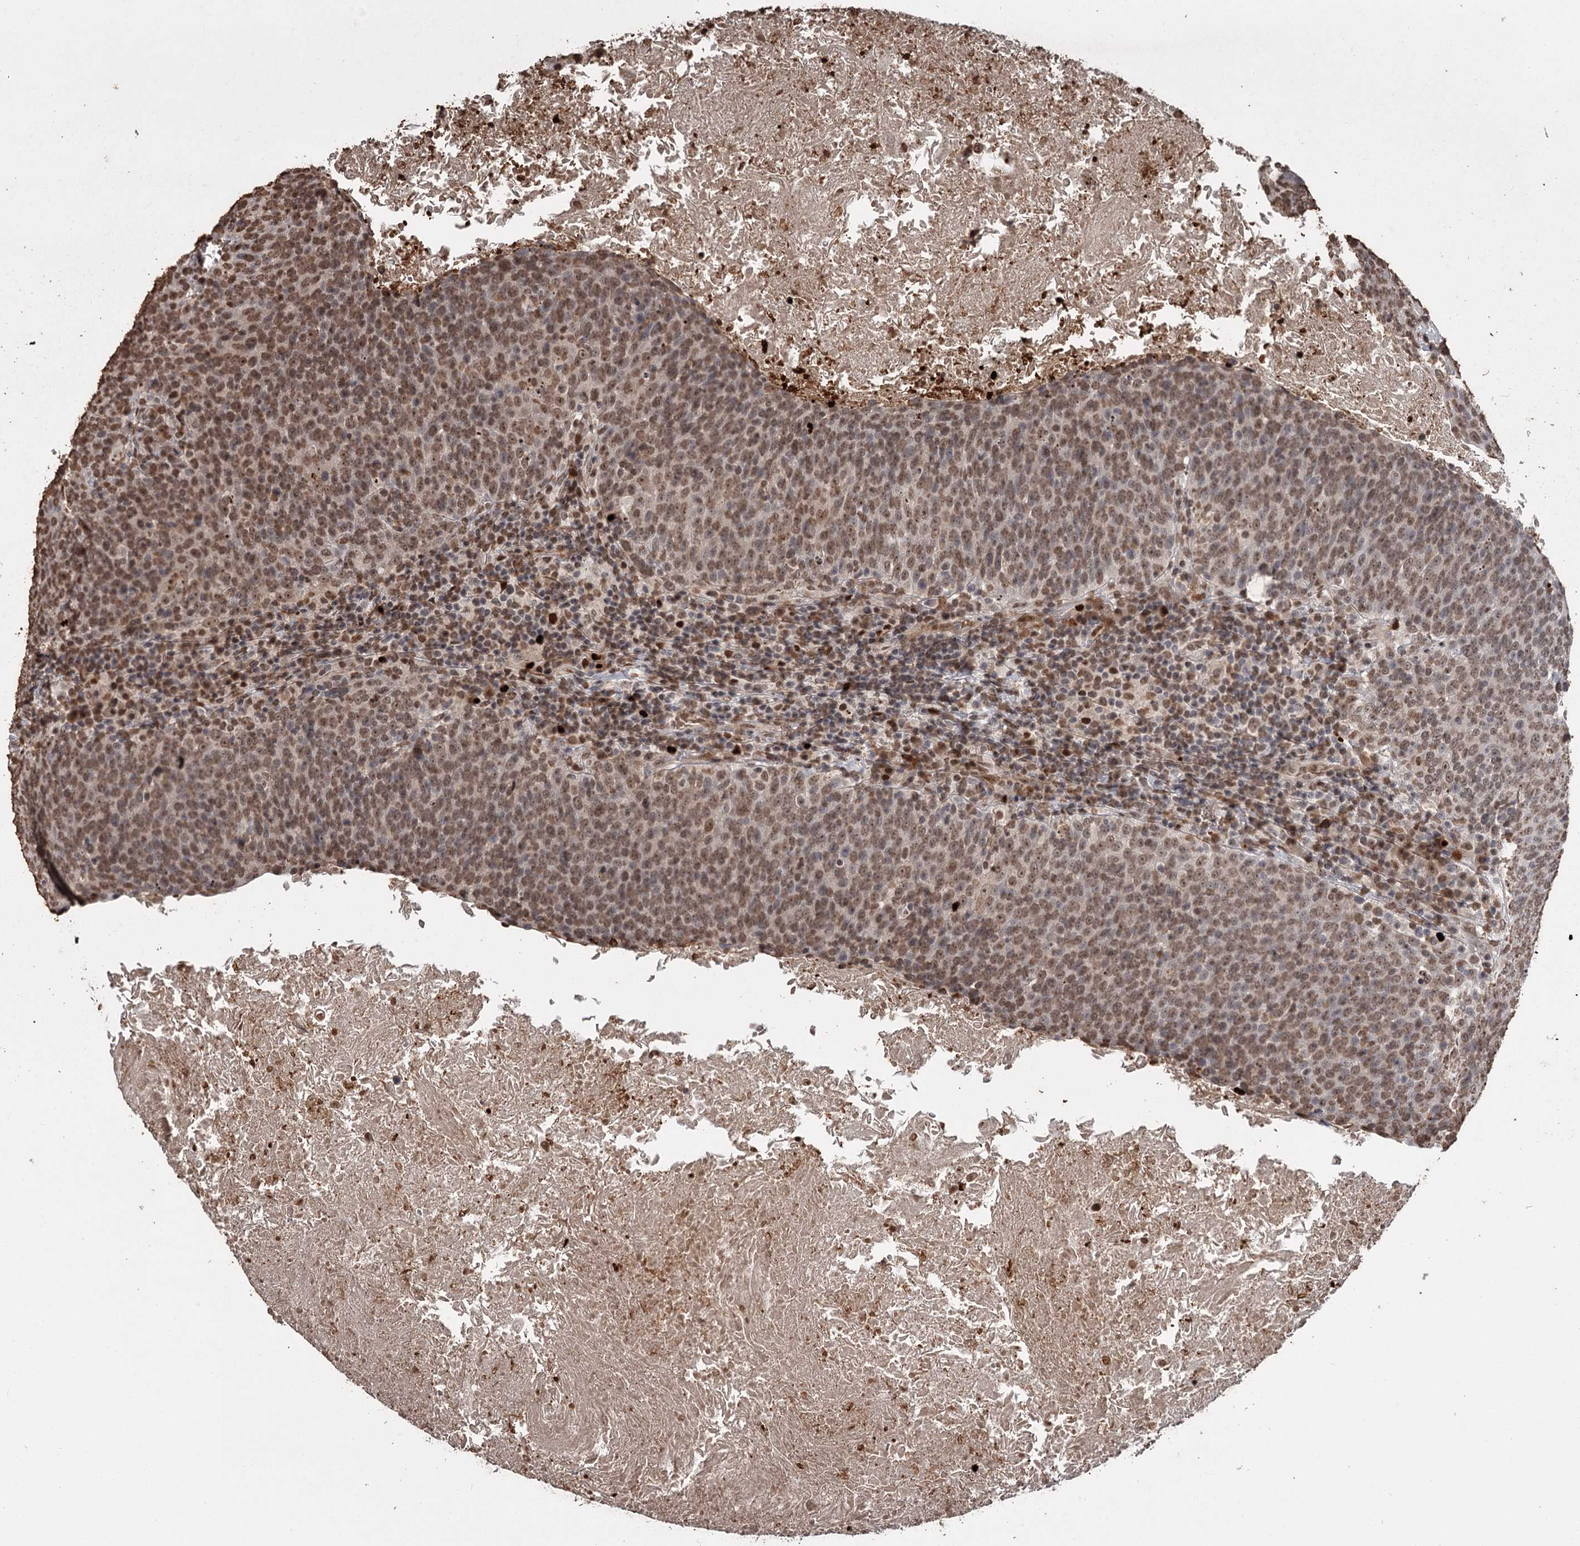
{"staining": {"intensity": "moderate", "quantity": ">75%", "location": "nuclear"}, "tissue": "head and neck cancer", "cell_type": "Tumor cells", "image_type": "cancer", "snomed": [{"axis": "morphology", "description": "Squamous cell carcinoma, NOS"}, {"axis": "morphology", "description": "Squamous cell carcinoma, metastatic, NOS"}, {"axis": "topography", "description": "Lymph node"}, {"axis": "topography", "description": "Head-Neck"}], "caption": "This is an image of IHC staining of metastatic squamous cell carcinoma (head and neck), which shows moderate staining in the nuclear of tumor cells.", "gene": "THYN1", "patient": {"sex": "male", "age": 62}}